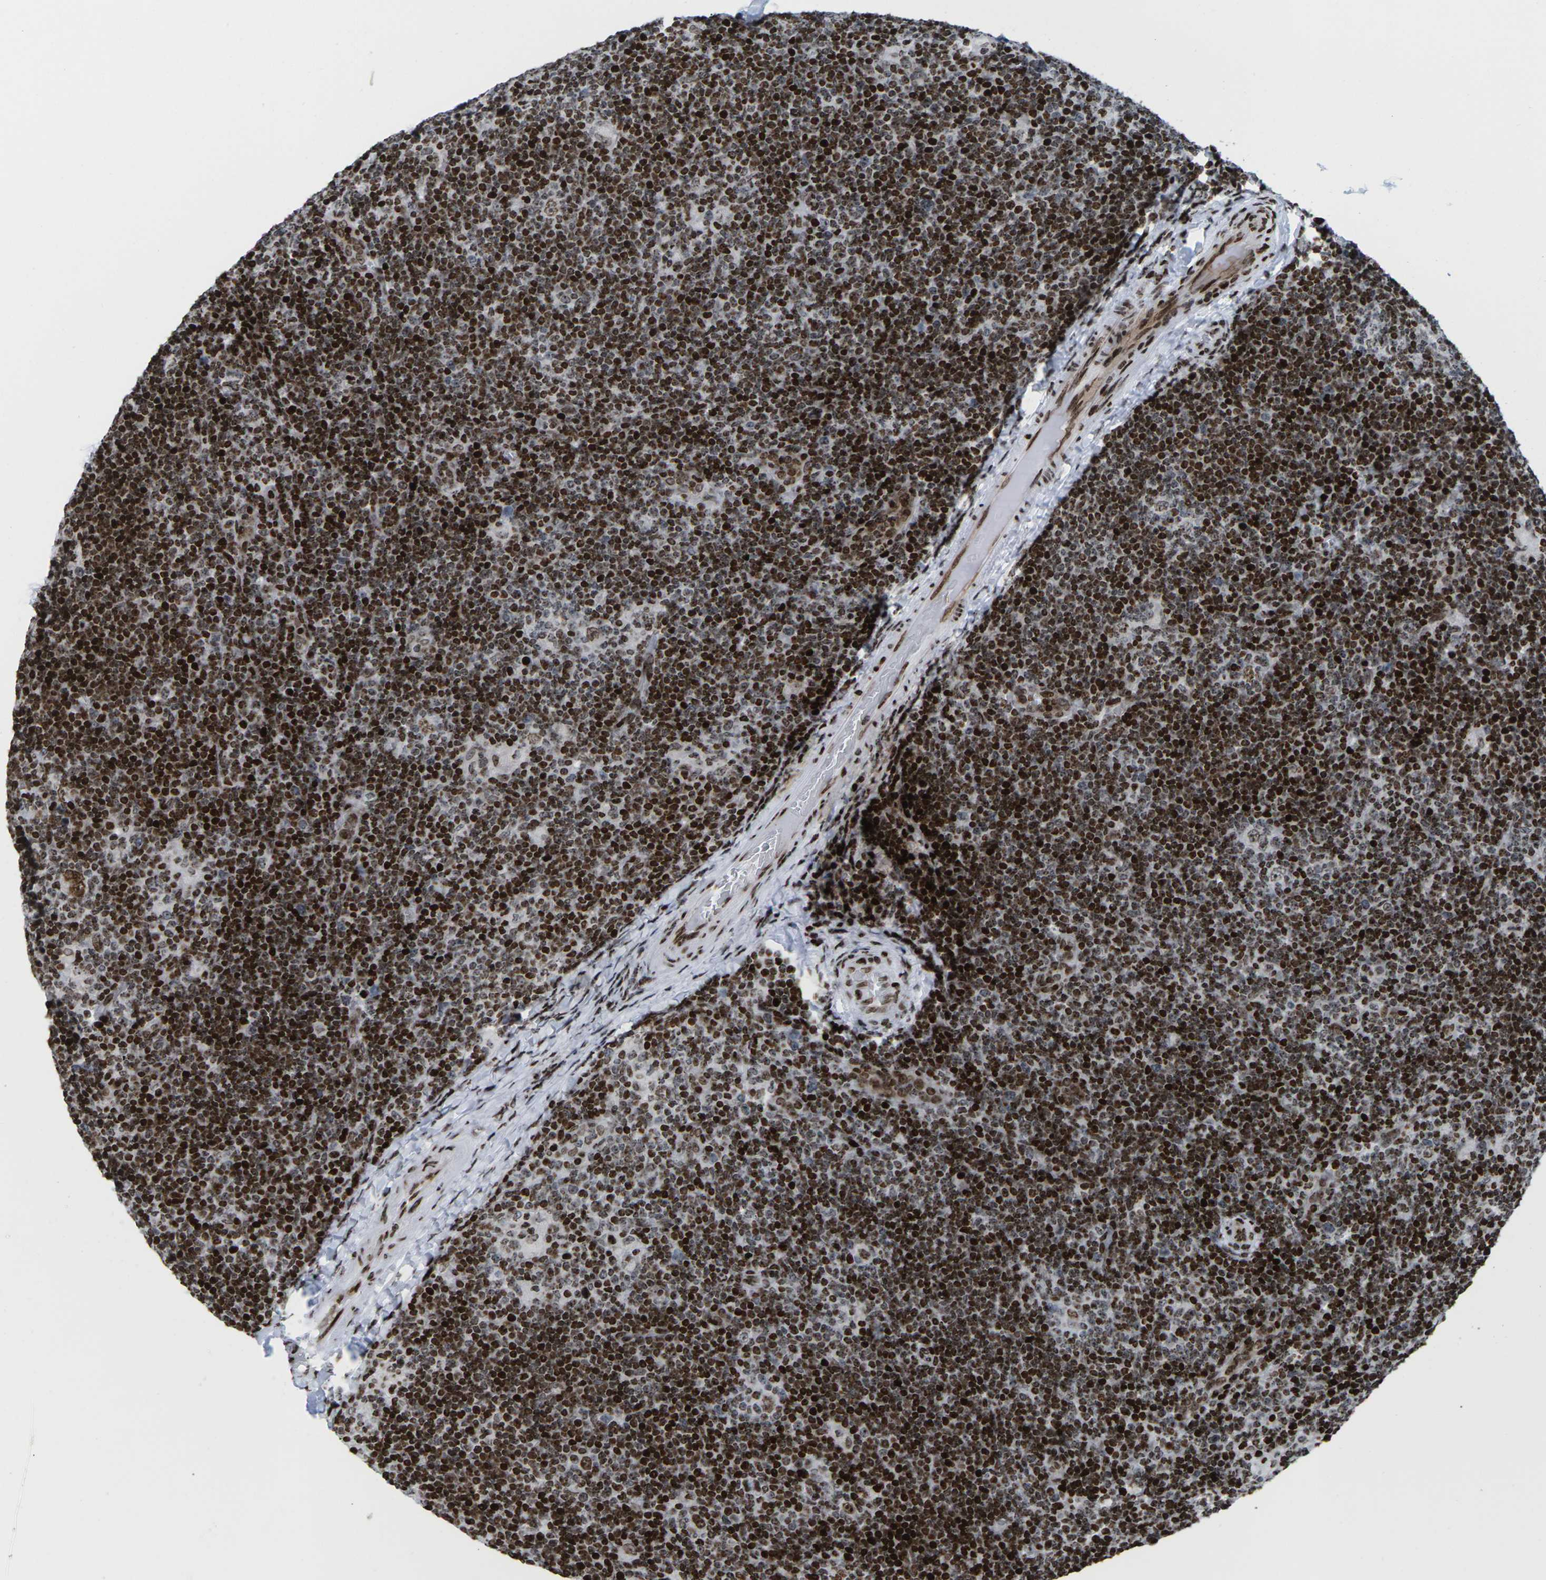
{"staining": {"intensity": "moderate", "quantity": ">75%", "location": "nuclear"}, "tissue": "lymphoma", "cell_type": "Tumor cells", "image_type": "cancer", "snomed": [{"axis": "morphology", "description": "Hodgkin's disease, NOS"}, {"axis": "topography", "description": "Lymph node"}], "caption": "A photomicrograph showing moderate nuclear positivity in about >75% of tumor cells in Hodgkin's disease, as visualized by brown immunohistochemical staining.", "gene": "H1-4", "patient": {"sex": "female", "age": 57}}